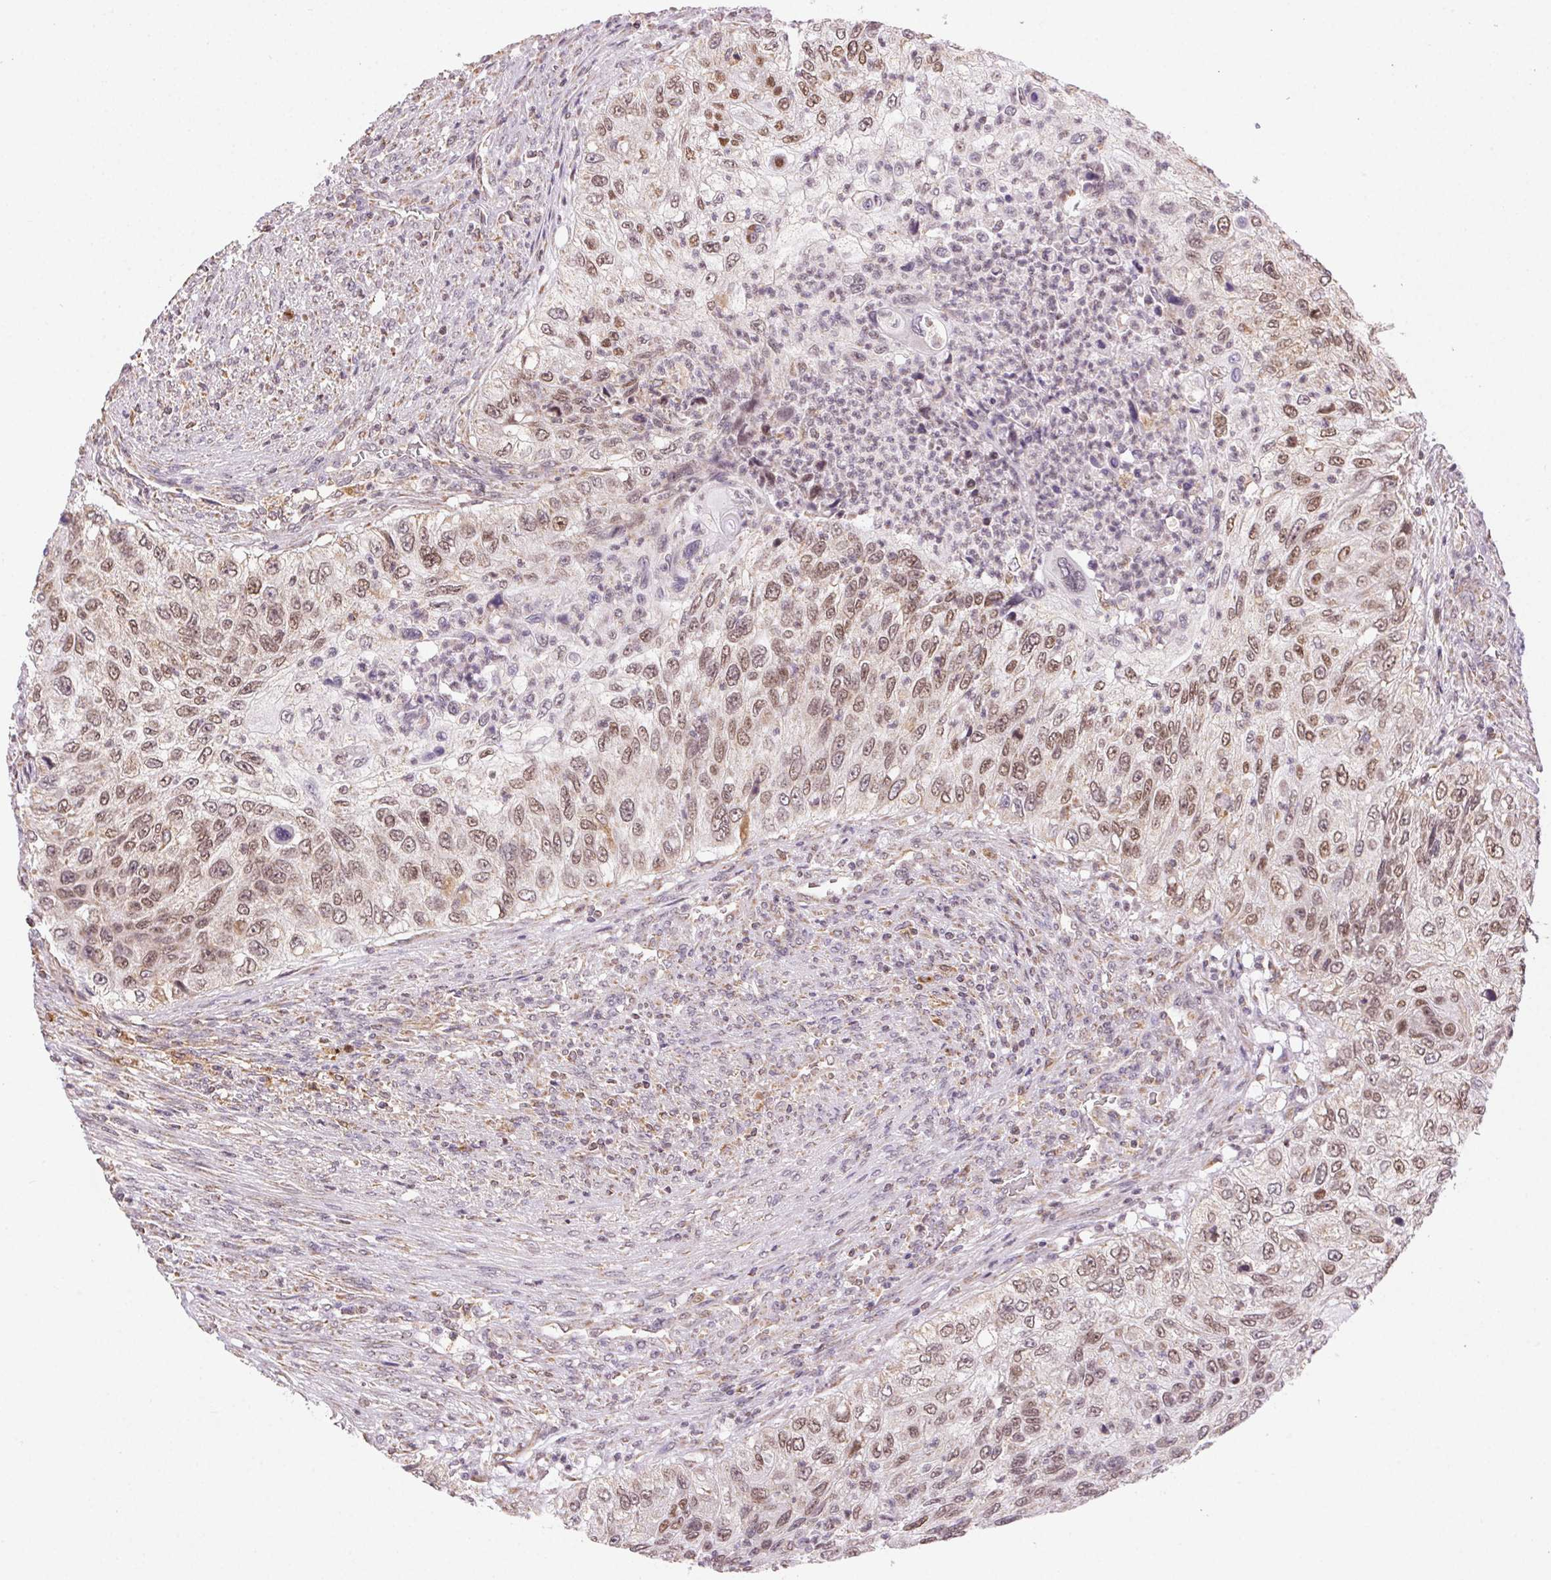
{"staining": {"intensity": "moderate", "quantity": ">75%", "location": "nuclear"}, "tissue": "urothelial cancer", "cell_type": "Tumor cells", "image_type": "cancer", "snomed": [{"axis": "morphology", "description": "Urothelial carcinoma, High grade"}, {"axis": "topography", "description": "Urinary bladder"}], "caption": "Approximately >75% of tumor cells in high-grade urothelial carcinoma display moderate nuclear protein expression as visualized by brown immunohistochemical staining.", "gene": "PIWIL4", "patient": {"sex": "female", "age": 60}}